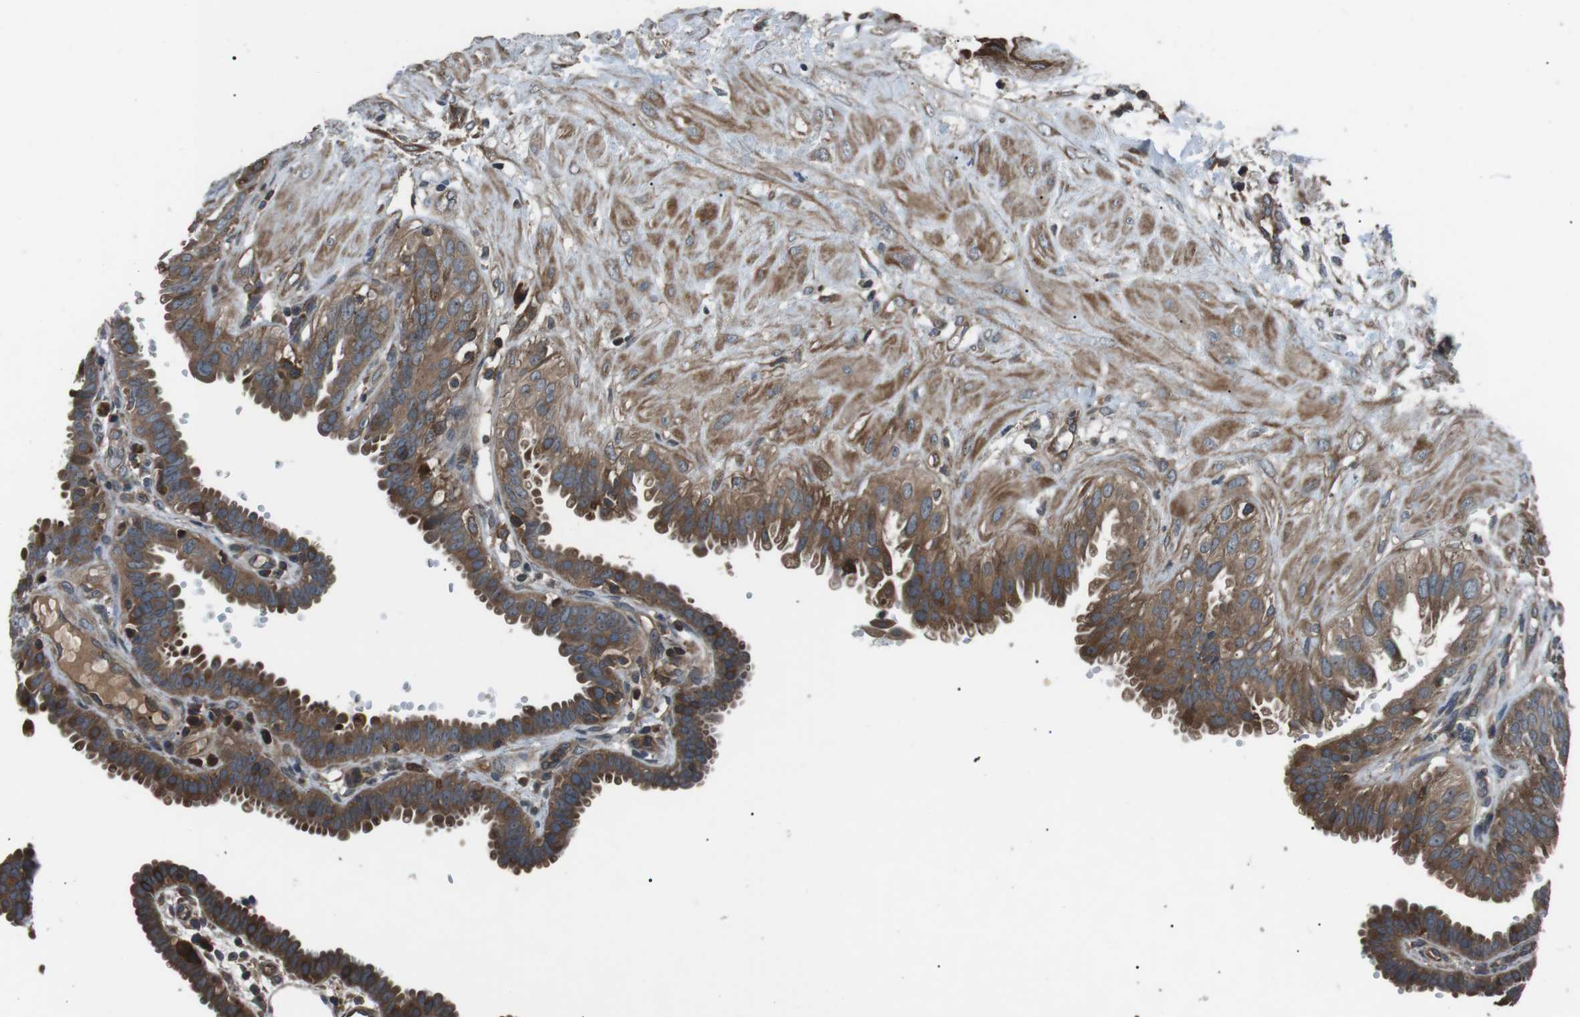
{"staining": {"intensity": "moderate", "quantity": ">75%", "location": "cytoplasmic/membranous"}, "tissue": "fallopian tube", "cell_type": "Glandular cells", "image_type": "normal", "snomed": [{"axis": "morphology", "description": "Normal tissue, NOS"}, {"axis": "topography", "description": "Fallopian tube"}, {"axis": "topography", "description": "Placenta"}], "caption": "An IHC photomicrograph of unremarkable tissue is shown. Protein staining in brown shows moderate cytoplasmic/membranous positivity in fallopian tube within glandular cells.", "gene": "GPR161", "patient": {"sex": "female", "age": 34}}